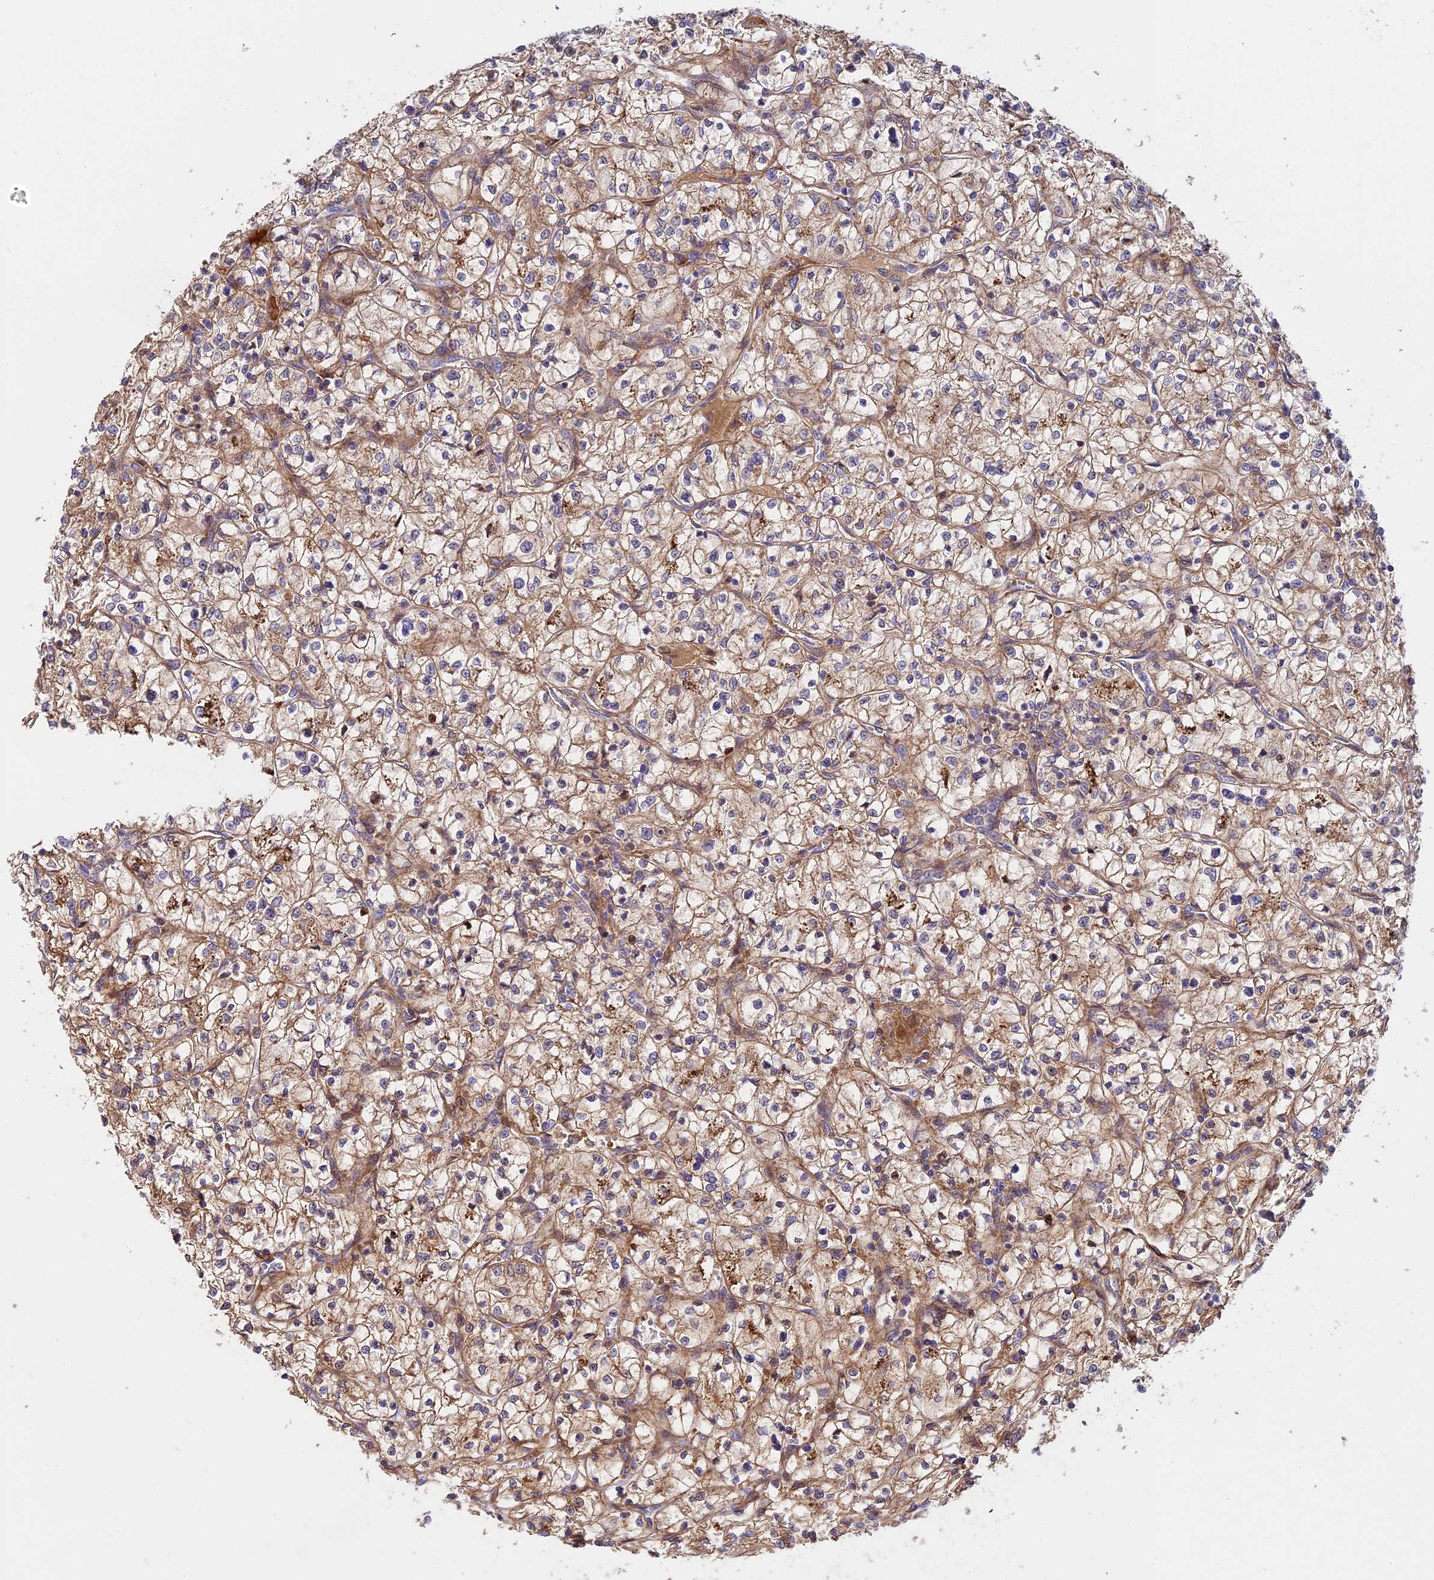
{"staining": {"intensity": "moderate", "quantity": "25%-75%", "location": "cytoplasmic/membranous"}, "tissue": "renal cancer", "cell_type": "Tumor cells", "image_type": "cancer", "snomed": [{"axis": "morphology", "description": "Adenocarcinoma, NOS"}, {"axis": "topography", "description": "Kidney"}], "caption": "Renal cancer (adenocarcinoma) stained with DAB (3,3'-diaminobenzidine) immunohistochemistry (IHC) displays medium levels of moderate cytoplasmic/membranous expression in approximately 25%-75% of tumor cells. Using DAB (brown) and hematoxylin (blue) stains, captured at high magnification using brightfield microscopy.", "gene": "FUOM", "patient": {"sex": "female", "age": 64}}